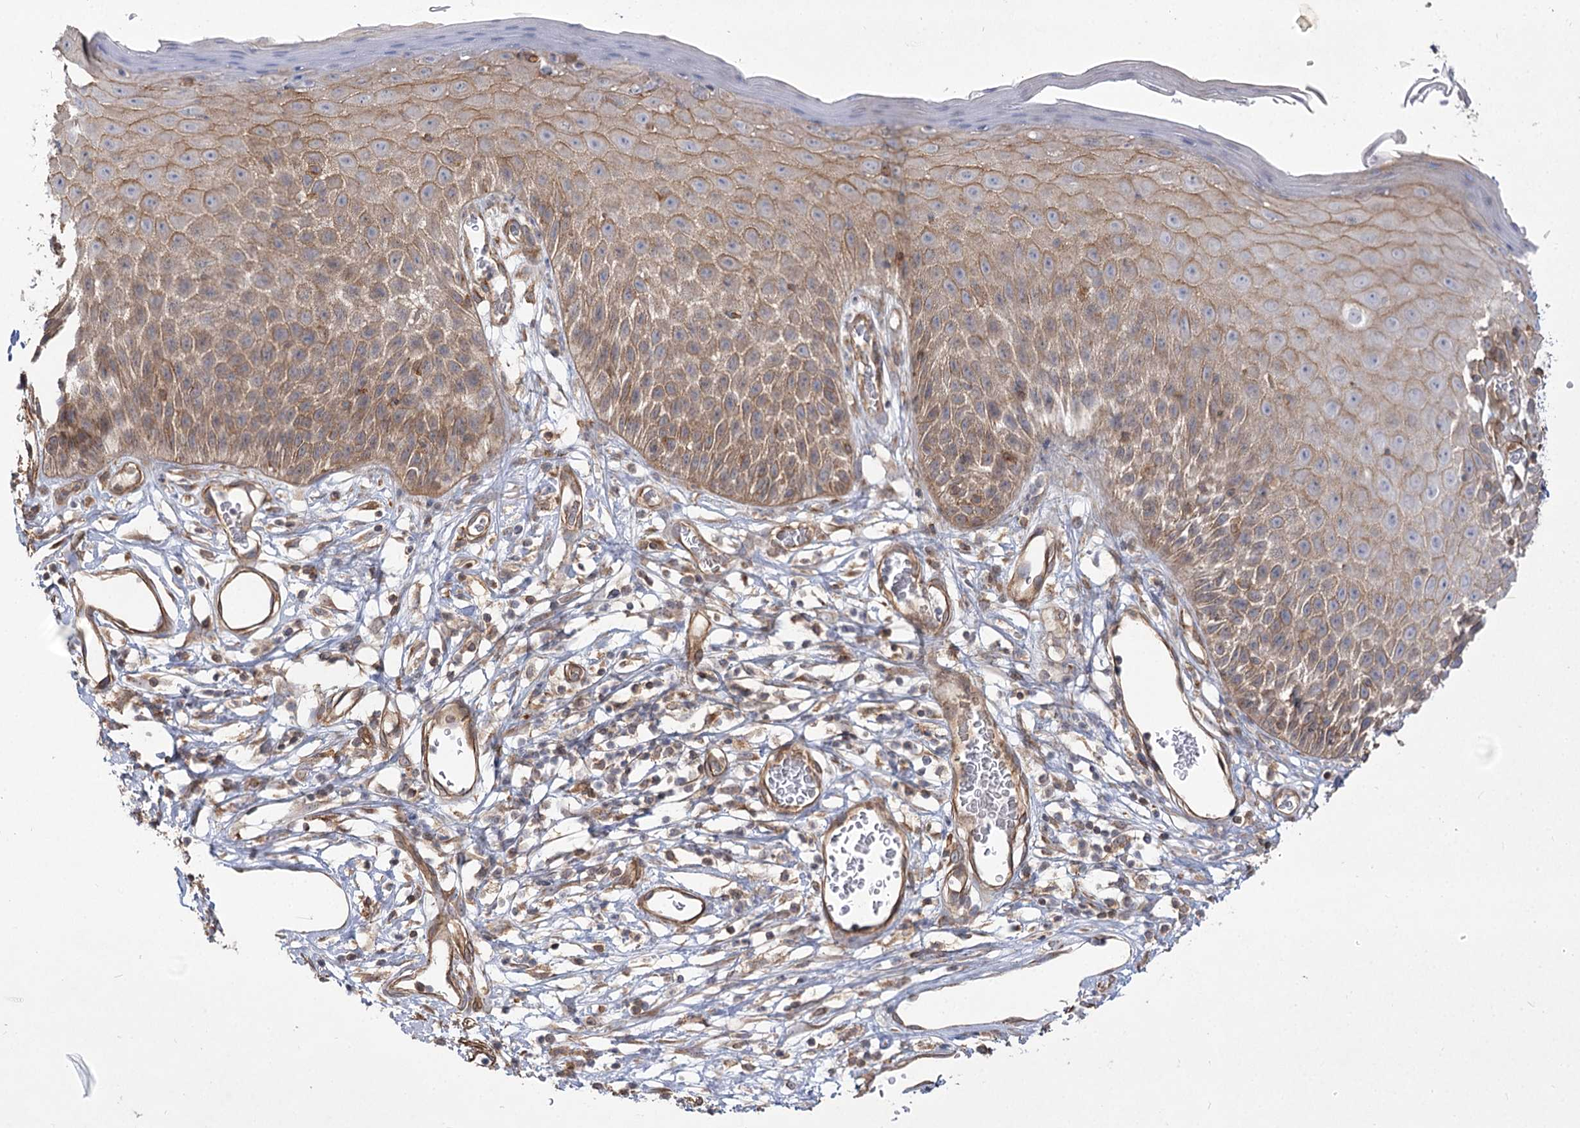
{"staining": {"intensity": "moderate", "quantity": ">75%", "location": "cytoplasmic/membranous"}, "tissue": "skin", "cell_type": "Epidermal cells", "image_type": "normal", "snomed": [{"axis": "morphology", "description": "Normal tissue, NOS"}, {"axis": "topography", "description": "Vulva"}], "caption": "High-magnification brightfield microscopy of normal skin stained with DAB (3,3'-diaminobenzidine) (brown) and counterstained with hematoxylin (blue). epidermal cells exhibit moderate cytoplasmic/membranous staining is present in about>75% of cells.", "gene": "SH3BP5L", "patient": {"sex": "female", "age": 68}}